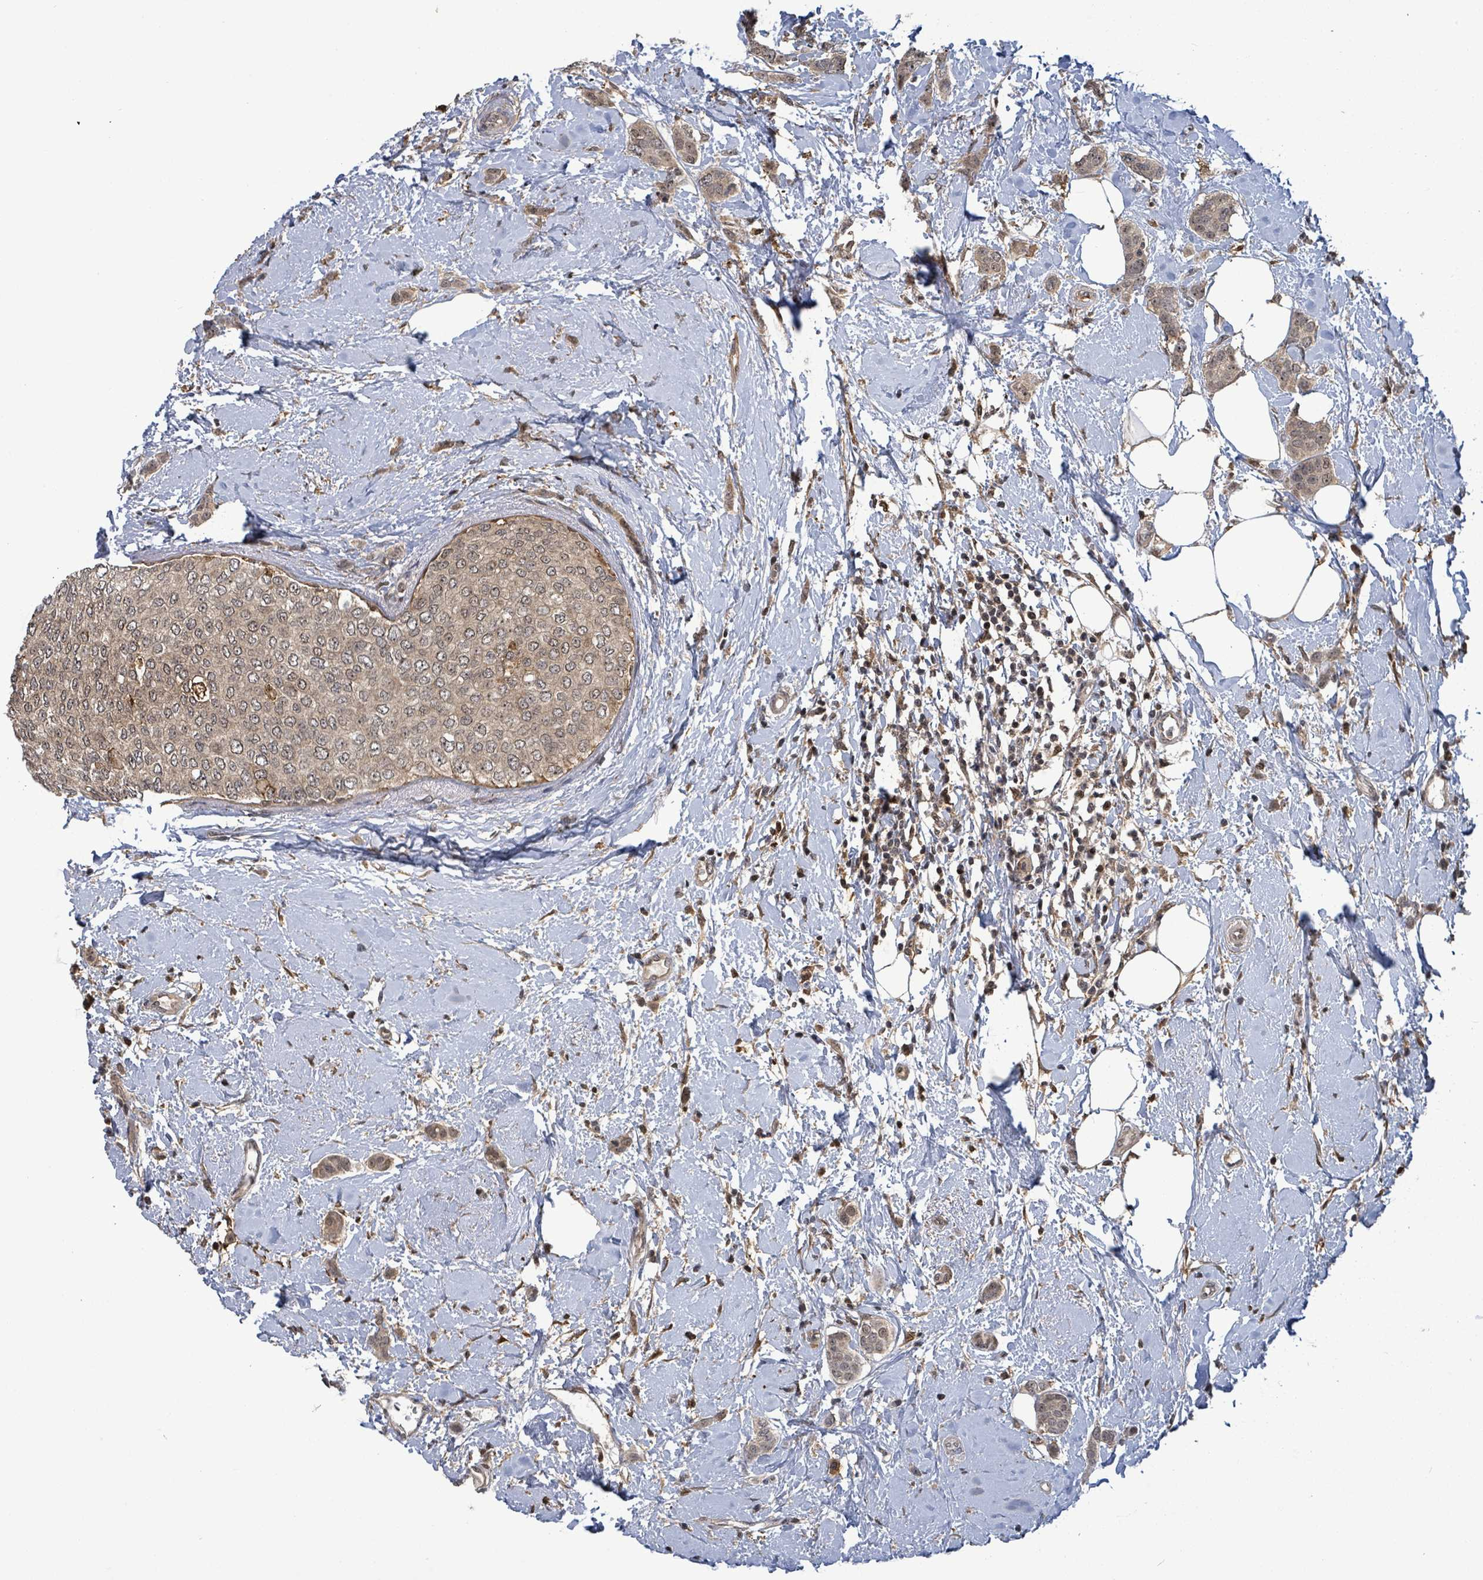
{"staining": {"intensity": "weak", "quantity": ">75%", "location": "cytoplasmic/membranous,nuclear"}, "tissue": "breast cancer", "cell_type": "Tumor cells", "image_type": "cancer", "snomed": [{"axis": "morphology", "description": "Duct carcinoma"}, {"axis": "topography", "description": "Breast"}], "caption": "The immunohistochemical stain shows weak cytoplasmic/membranous and nuclear expression in tumor cells of breast cancer tissue. (IHC, brightfield microscopy, high magnification).", "gene": "FBXO6", "patient": {"sex": "female", "age": 72}}